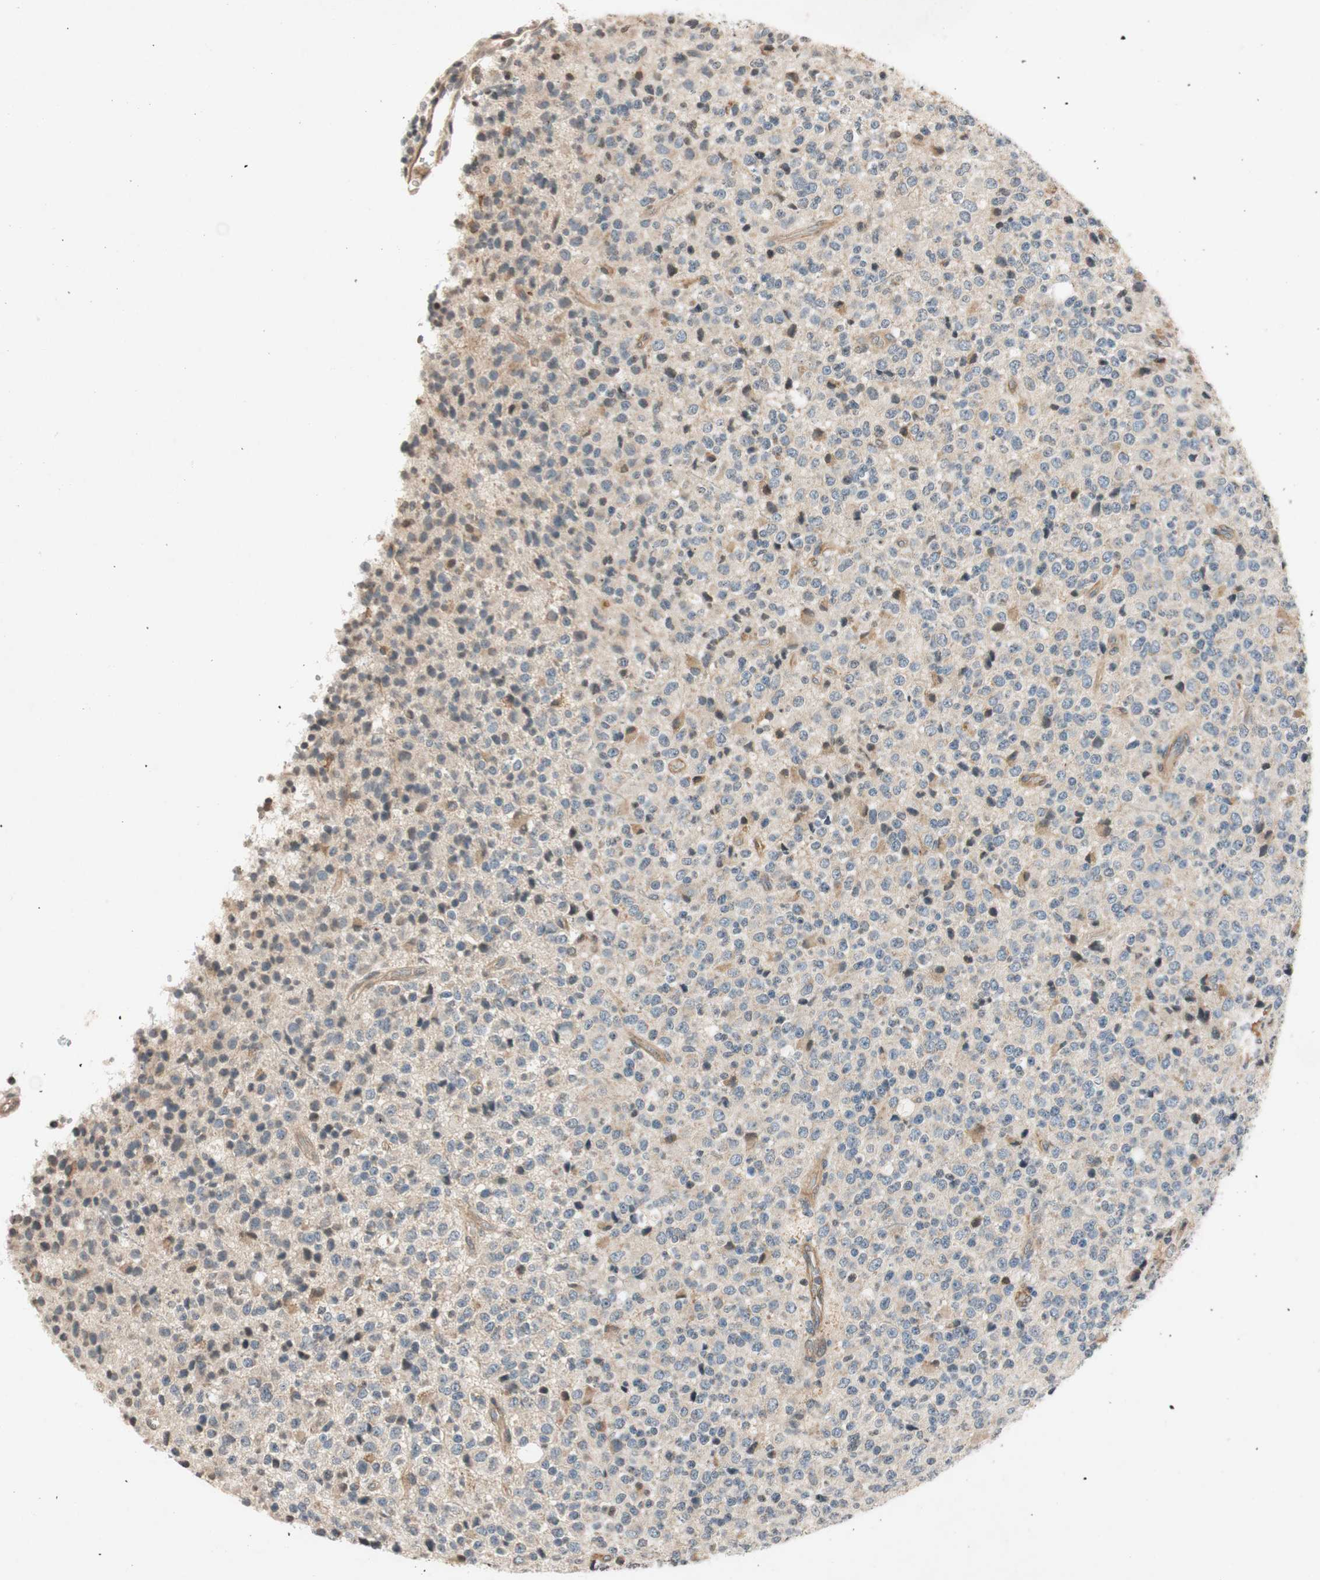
{"staining": {"intensity": "weak", "quantity": "25%-75%", "location": "cytoplasmic/membranous"}, "tissue": "glioma", "cell_type": "Tumor cells", "image_type": "cancer", "snomed": [{"axis": "morphology", "description": "Glioma, malignant, High grade"}, {"axis": "topography", "description": "pancreas cauda"}], "caption": "The immunohistochemical stain highlights weak cytoplasmic/membranous positivity in tumor cells of high-grade glioma (malignant) tissue.", "gene": "GCLM", "patient": {"sex": "male", "age": 60}}